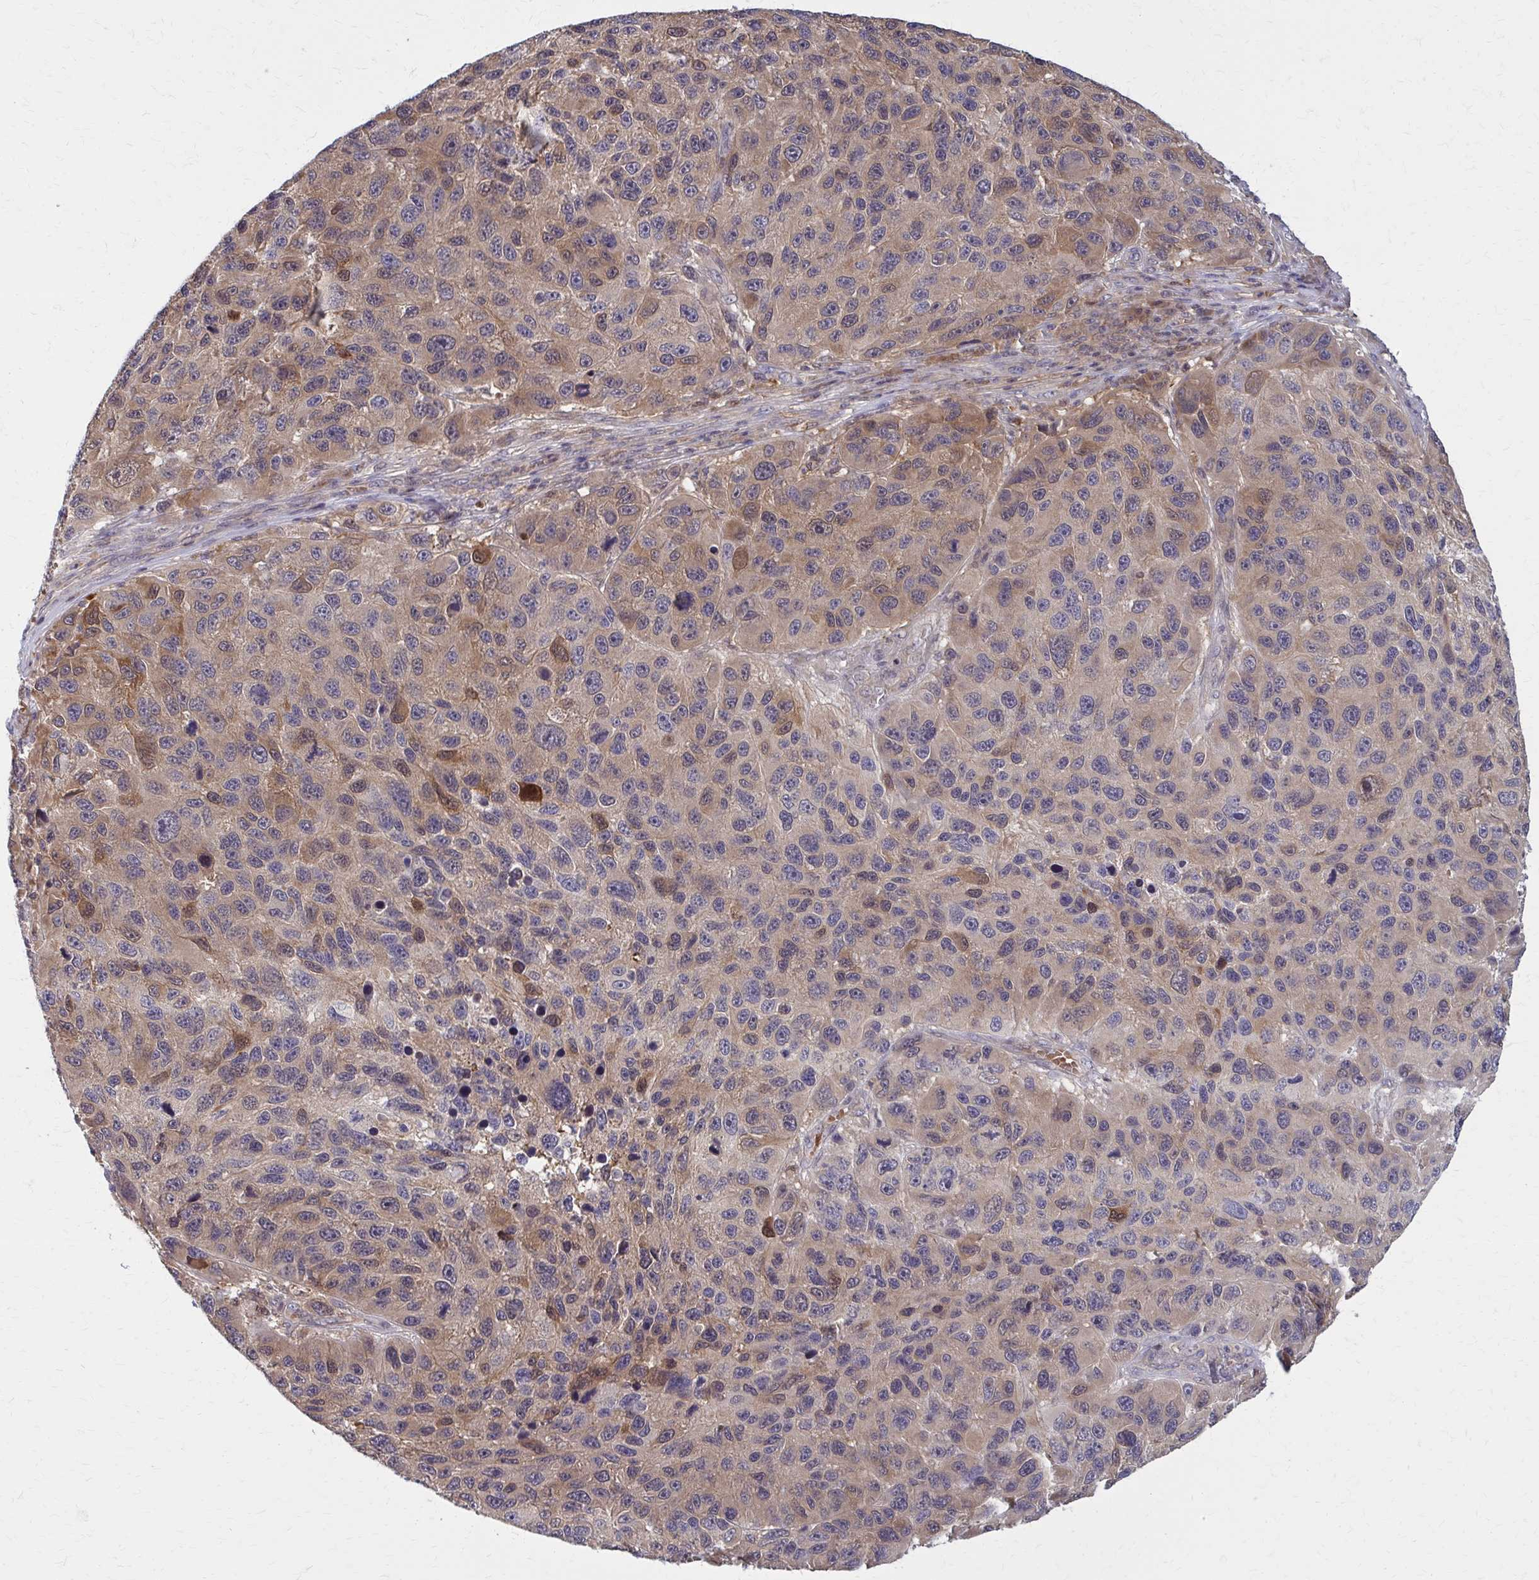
{"staining": {"intensity": "weak", "quantity": "25%-75%", "location": "cytoplasmic/membranous"}, "tissue": "melanoma", "cell_type": "Tumor cells", "image_type": "cancer", "snomed": [{"axis": "morphology", "description": "Malignant melanoma, NOS"}, {"axis": "topography", "description": "Skin"}], "caption": "Protein positivity by immunohistochemistry (IHC) demonstrates weak cytoplasmic/membranous positivity in approximately 25%-75% of tumor cells in malignant melanoma.", "gene": "DBI", "patient": {"sex": "male", "age": 53}}